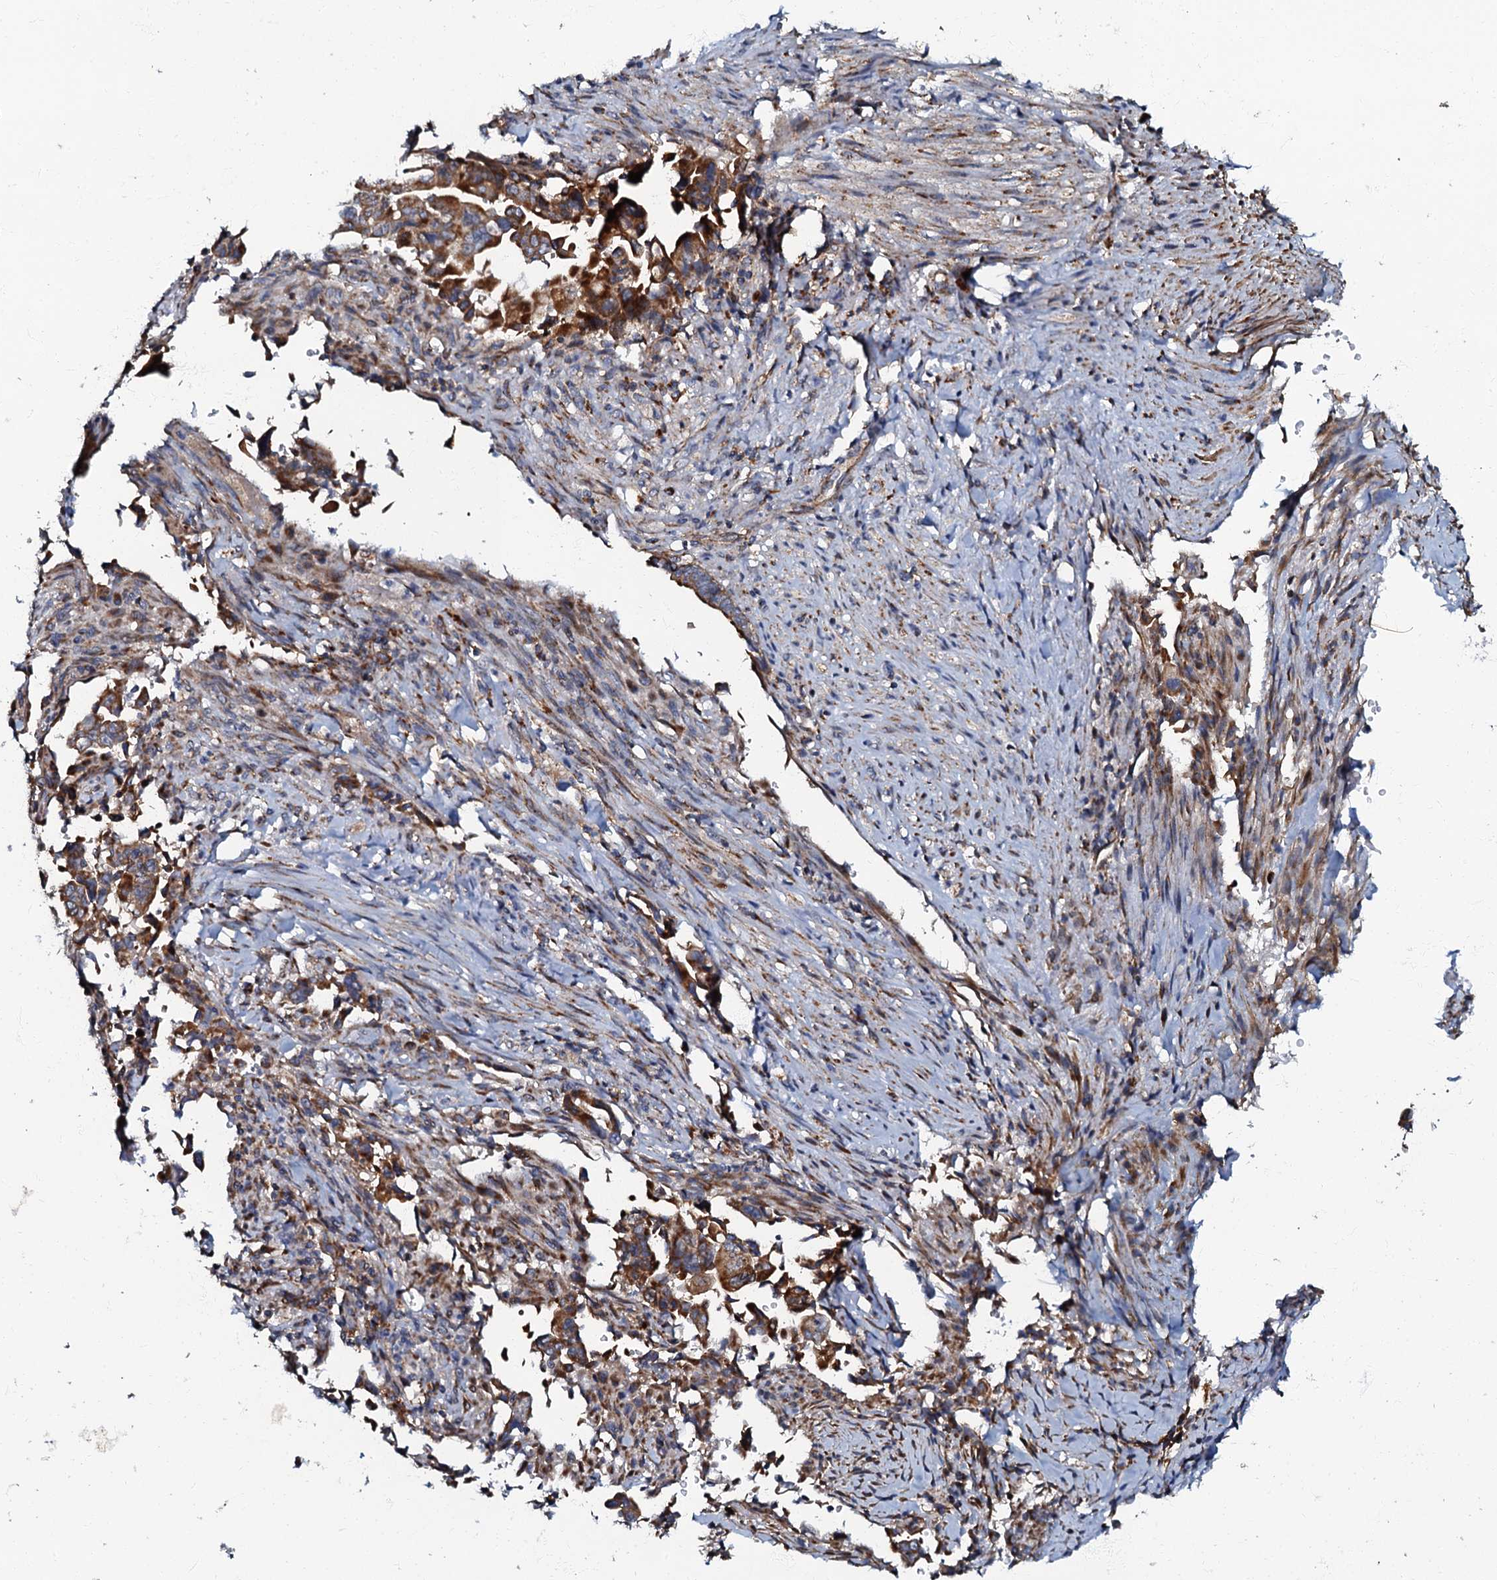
{"staining": {"intensity": "moderate", "quantity": ">75%", "location": "cytoplasmic/membranous"}, "tissue": "pancreatic cancer", "cell_type": "Tumor cells", "image_type": "cancer", "snomed": [{"axis": "morphology", "description": "Adenocarcinoma, NOS"}, {"axis": "topography", "description": "Pancreas"}], "caption": "Approximately >75% of tumor cells in adenocarcinoma (pancreatic) show moderate cytoplasmic/membranous protein positivity as visualized by brown immunohistochemical staining.", "gene": "NDUFA12", "patient": {"sex": "male", "age": 70}}